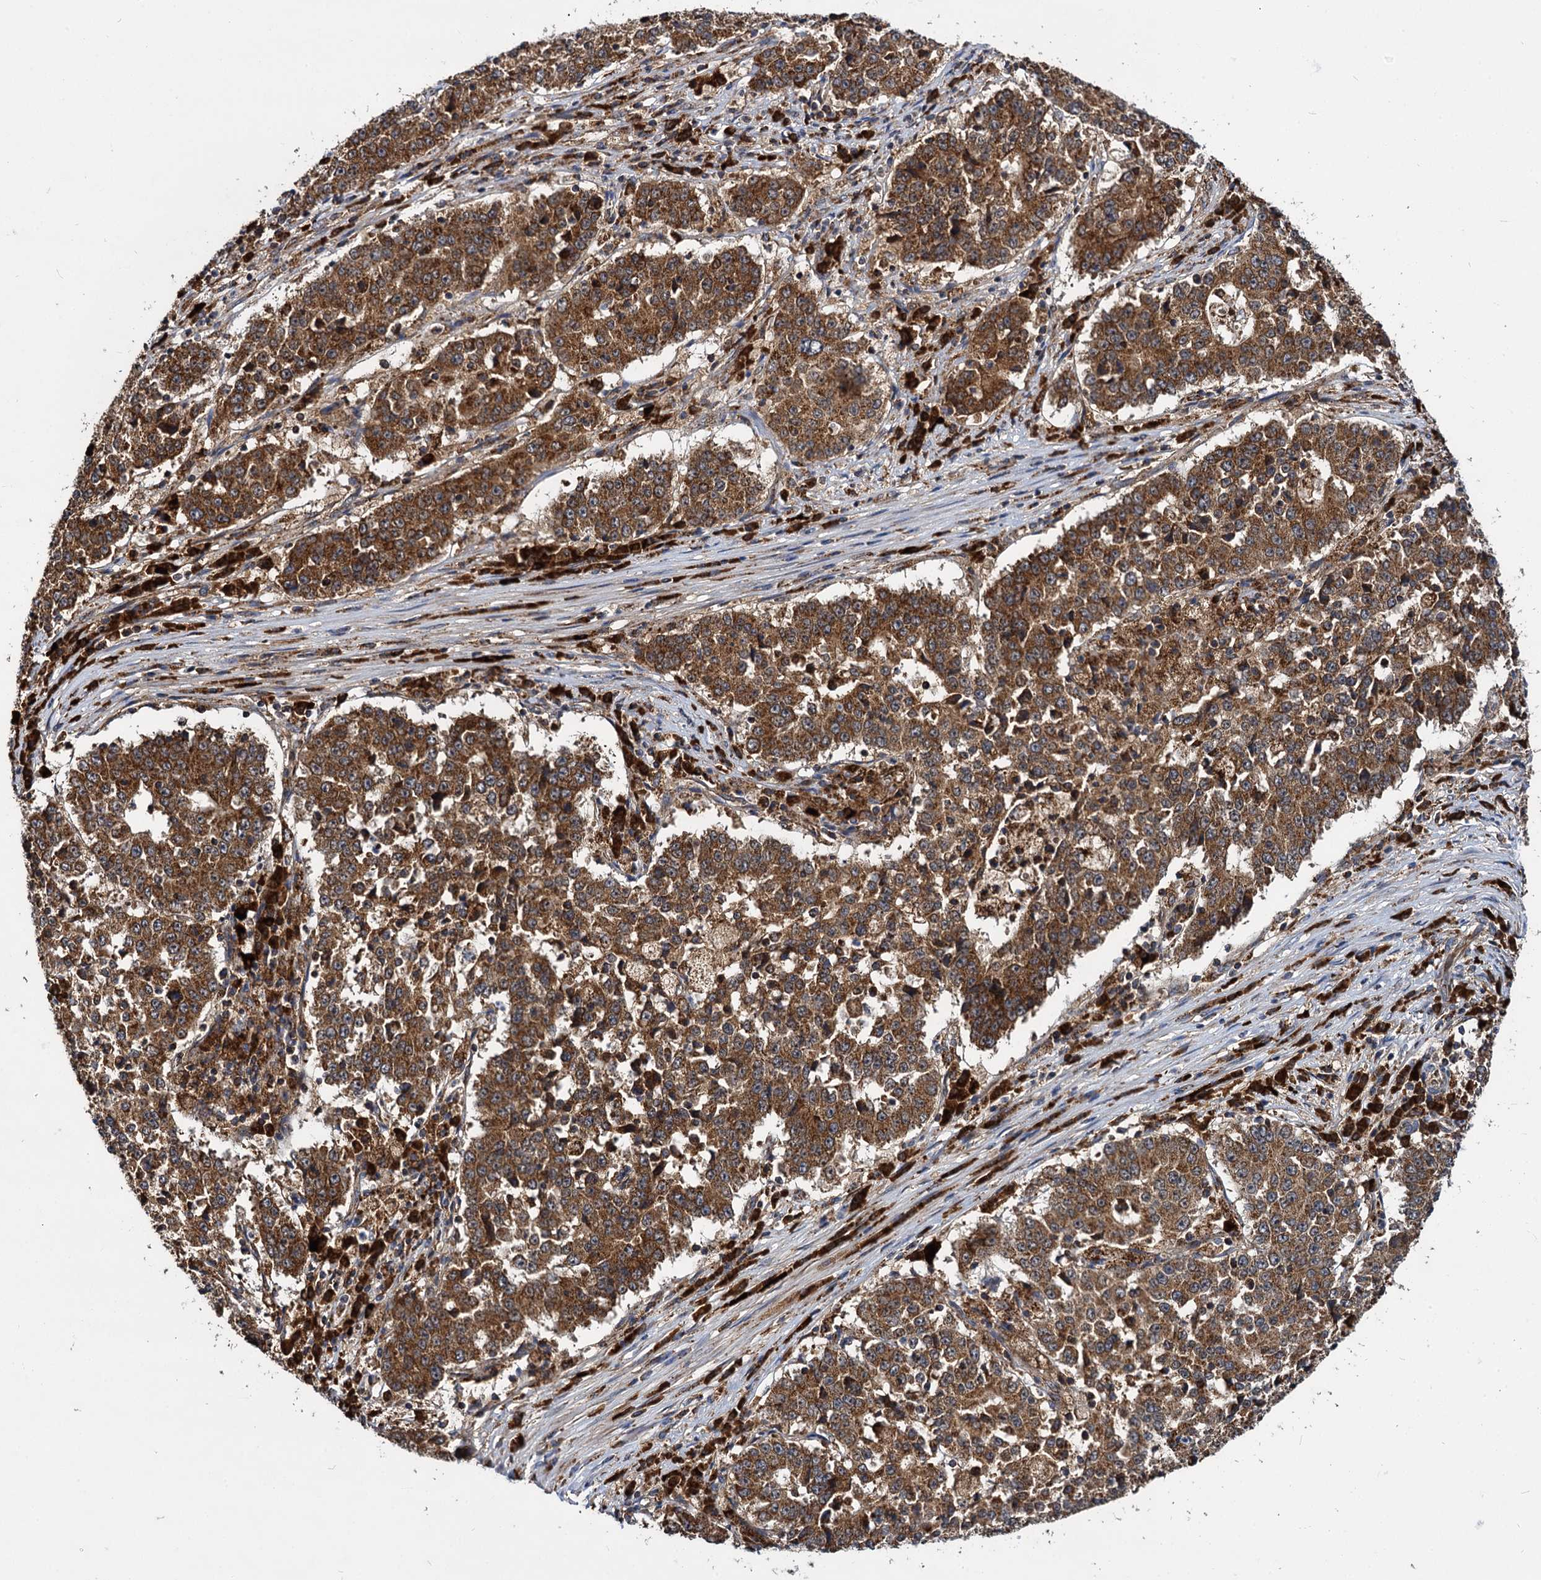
{"staining": {"intensity": "strong", "quantity": ">75%", "location": "cytoplasmic/membranous"}, "tissue": "stomach cancer", "cell_type": "Tumor cells", "image_type": "cancer", "snomed": [{"axis": "morphology", "description": "Adenocarcinoma, NOS"}, {"axis": "topography", "description": "Stomach"}], "caption": "Stomach cancer (adenocarcinoma) stained with immunohistochemistry displays strong cytoplasmic/membranous staining in about >75% of tumor cells.", "gene": "UFM1", "patient": {"sex": "male", "age": 59}}